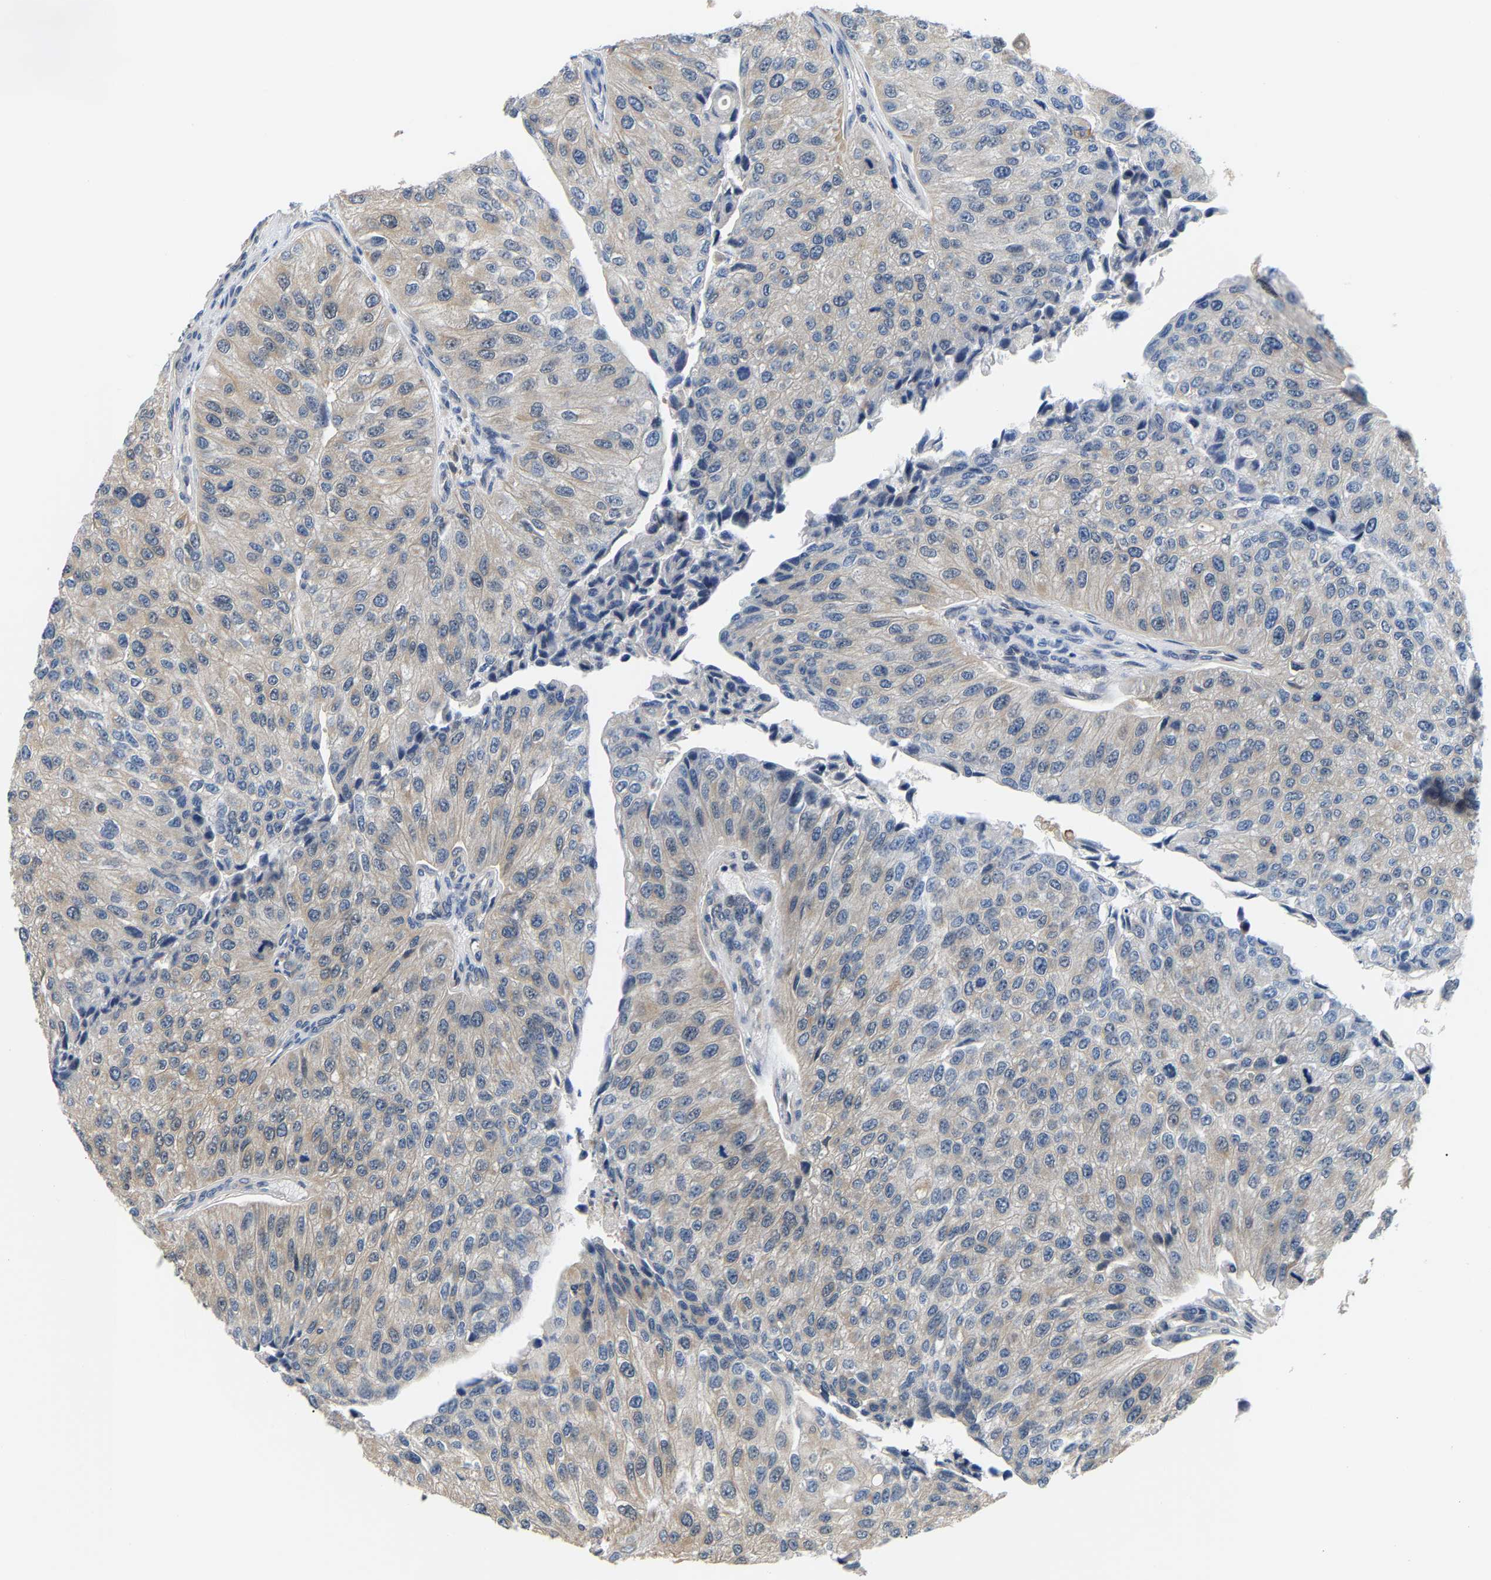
{"staining": {"intensity": "weak", "quantity": "<25%", "location": "cytoplasmic/membranous"}, "tissue": "urothelial cancer", "cell_type": "Tumor cells", "image_type": "cancer", "snomed": [{"axis": "morphology", "description": "Urothelial carcinoma, High grade"}, {"axis": "topography", "description": "Kidney"}, {"axis": "topography", "description": "Urinary bladder"}], "caption": "An image of urothelial carcinoma (high-grade) stained for a protein shows no brown staining in tumor cells.", "gene": "ARHGEF12", "patient": {"sex": "male", "age": 77}}